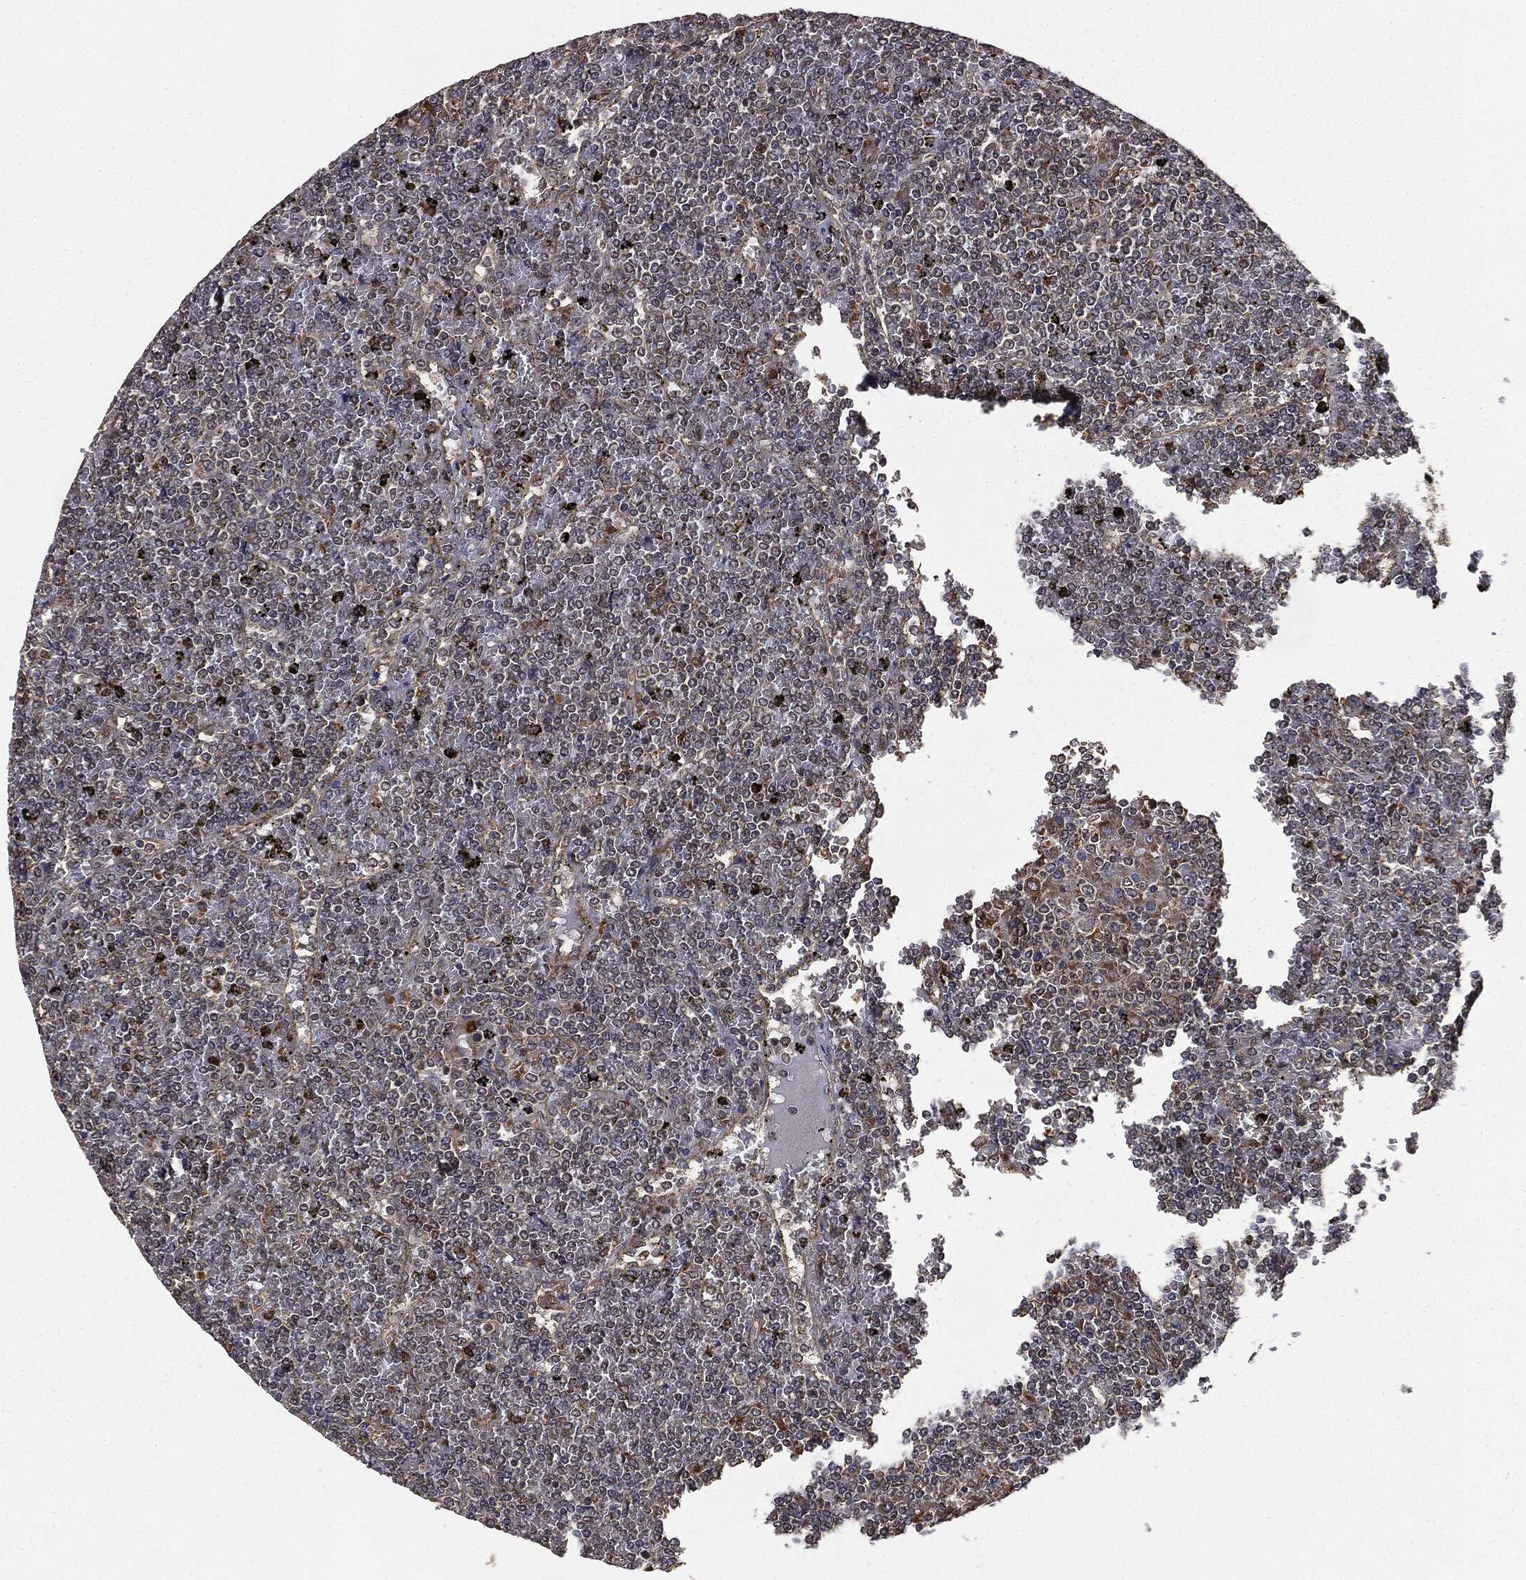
{"staining": {"intensity": "moderate", "quantity": "<25%", "location": "cytoplasmic/membranous"}, "tissue": "lymphoma", "cell_type": "Tumor cells", "image_type": "cancer", "snomed": [{"axis": "morphology", "description": "Malignant lymphoma, non-Hodgkin's type, Low grade"}, {"axis": "topography", "description": "Spleen"}], "caption": "Protein expression analysis of lymphoma exhibits moderate cytoplasmic/membranous staining in about <25% of tumor cells. The staining was performed using DAB, with brown indicating positive protein expression. Nuclei are stained blue with hematoxylin.", "gene": "MIER2", "patient": {"sex": "female", "age": 19}}